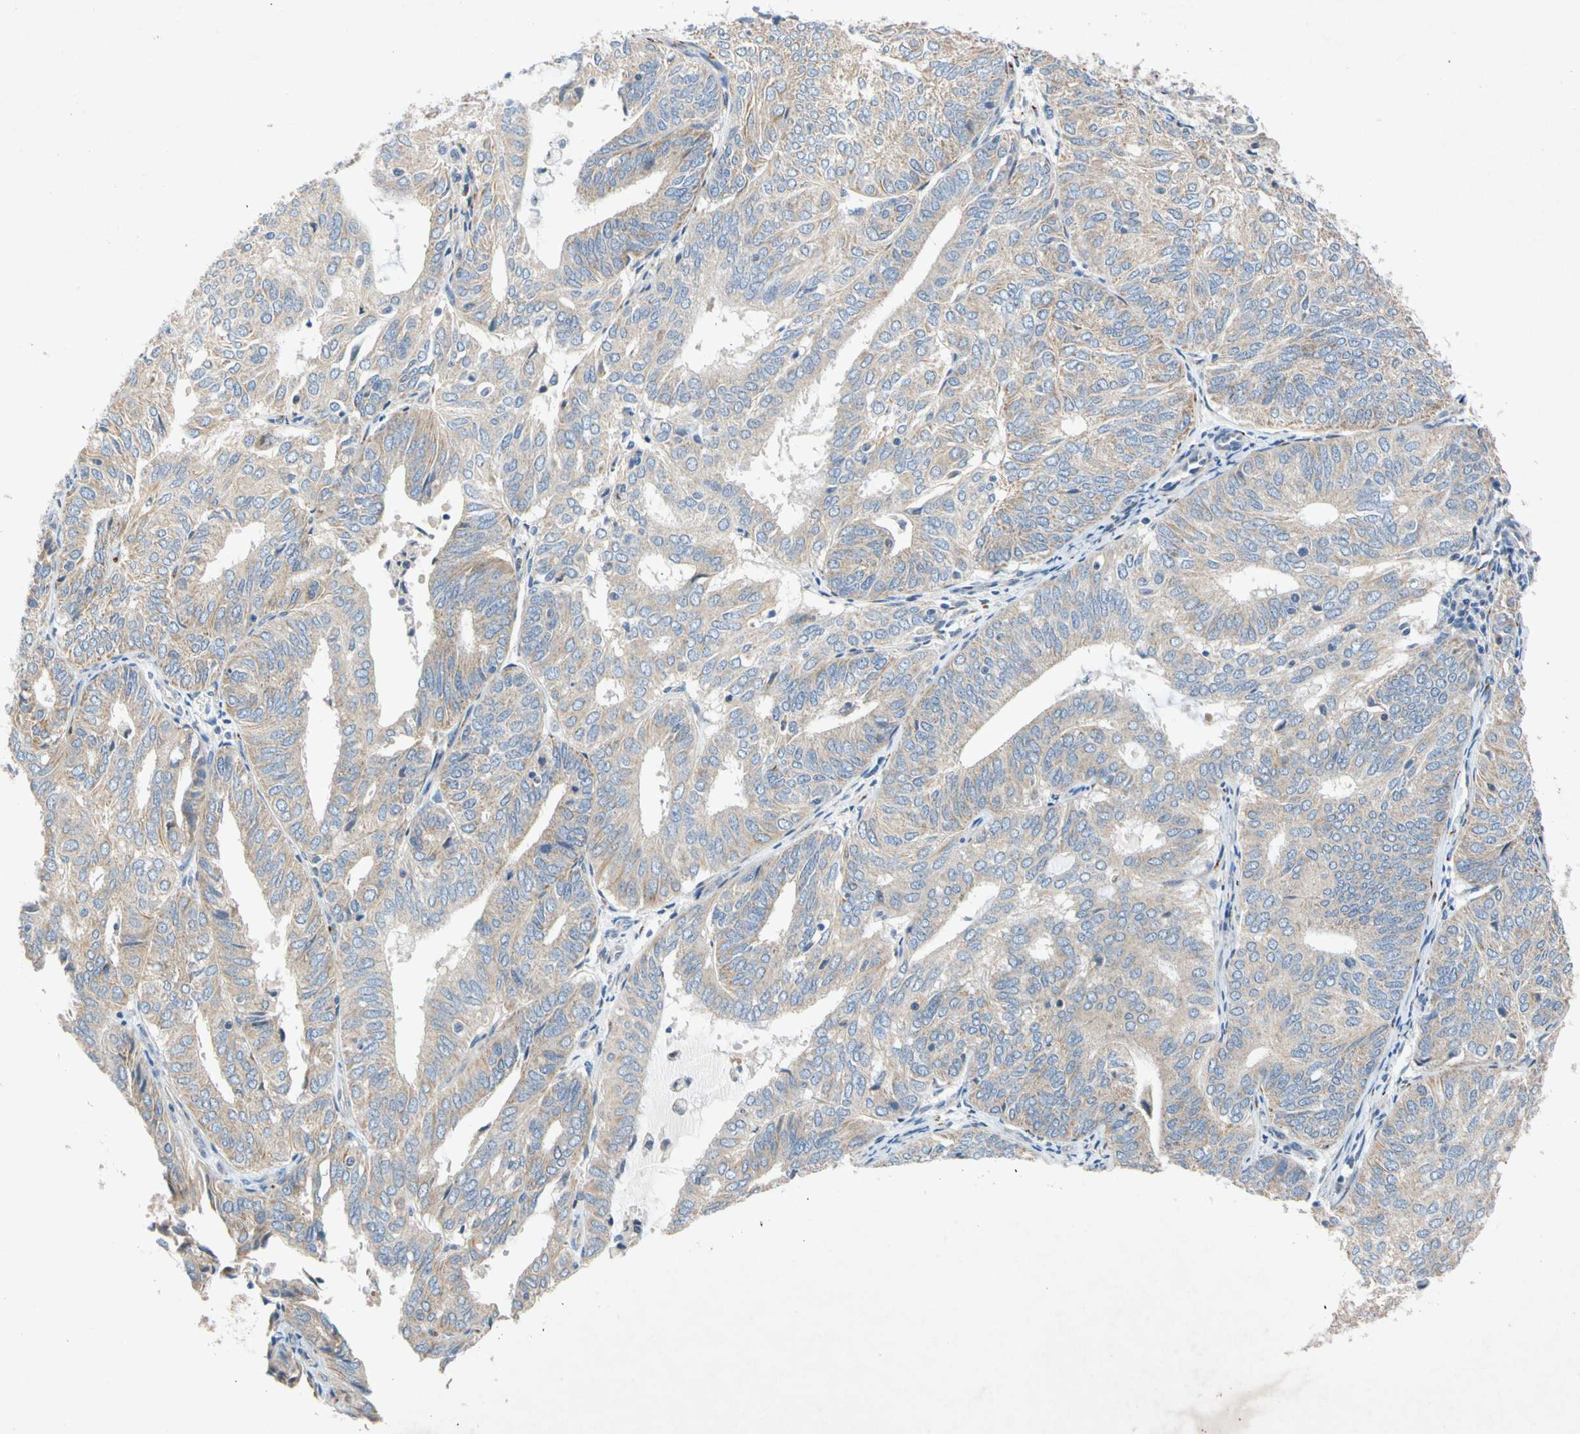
{"staining": {"intensity": "weak", "quantity": ">75%", "location": "cytoplasmic/membranous"}, "tissue": "endometrial cancer", "cell_type": "Tumor cells", "image_type": "cancer", "snomed": [{"axis": "morphology", "description": "Adenocarcinoma, NOS"}, {"axis": "topography", "description": "Uterus"}], "caption": "This photomicrograph exhibits immunohistochemistry (IHC) staining of human adenocarcinoma (endometrial), with low weak cytoplasmic/membranous expression in approximately >75% of tumor cells.", "gene": "GASK1B", "patient": {"sex": "female", "age": 60}}